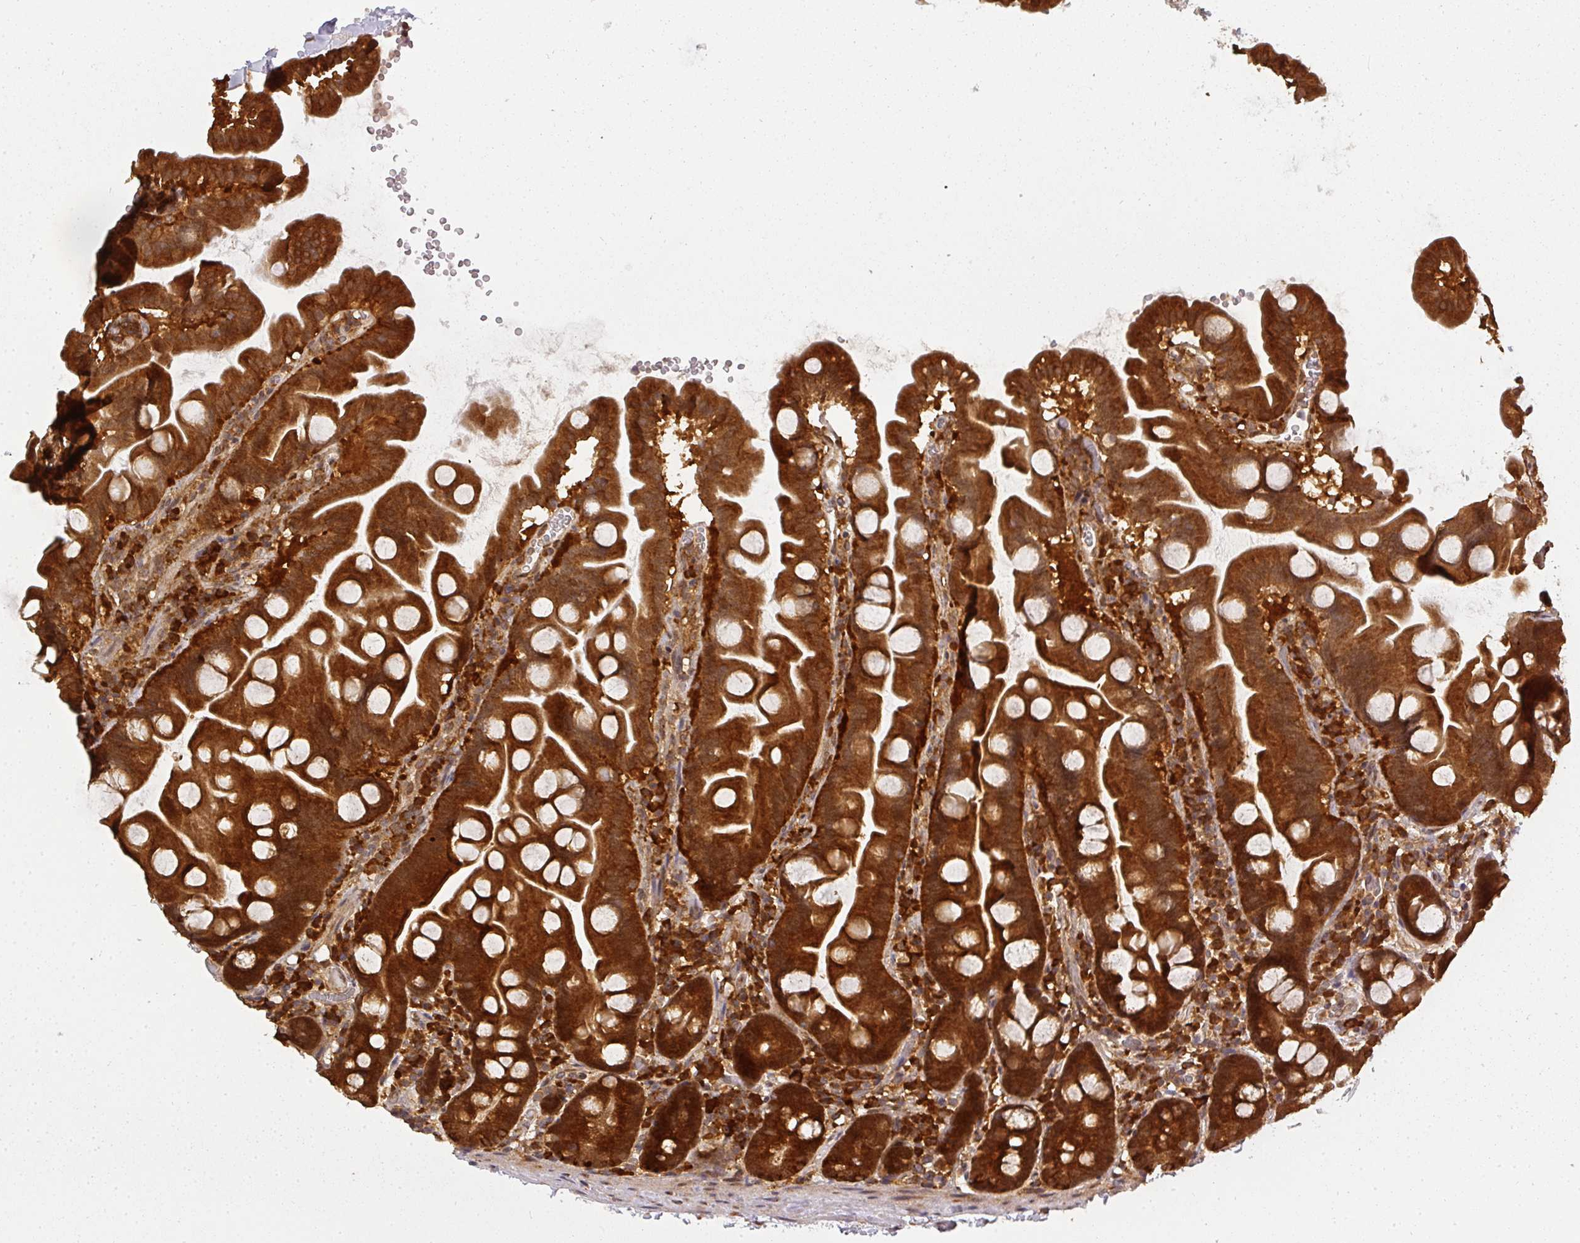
{"staining": {"intensity": "strong", "quantity": ">75%", "location": "cytoplasmic/membranous"}, "tissue": "small intestine", "cell_type": "Glandular cells", "image_type": "normal", "snomed": [{"axis": "morphology", "description": "Normal tissue, NOS"}, {"axis": "topography", "description": "Small intestine"}], "caption": "High-power microscopy captured an immunohistochemistry (IHC) micrograph of unremarkable small intestine, revealing strong cytoplasmic/membranous expression in approximately >75% of glandular cells. (DAB (3,3'-diaminobenzidine) IHC, brown staining for protein, blue staining for nuclei).", "gene": "PPP6R3", "patient": {"sex": "female", "age": 68}}